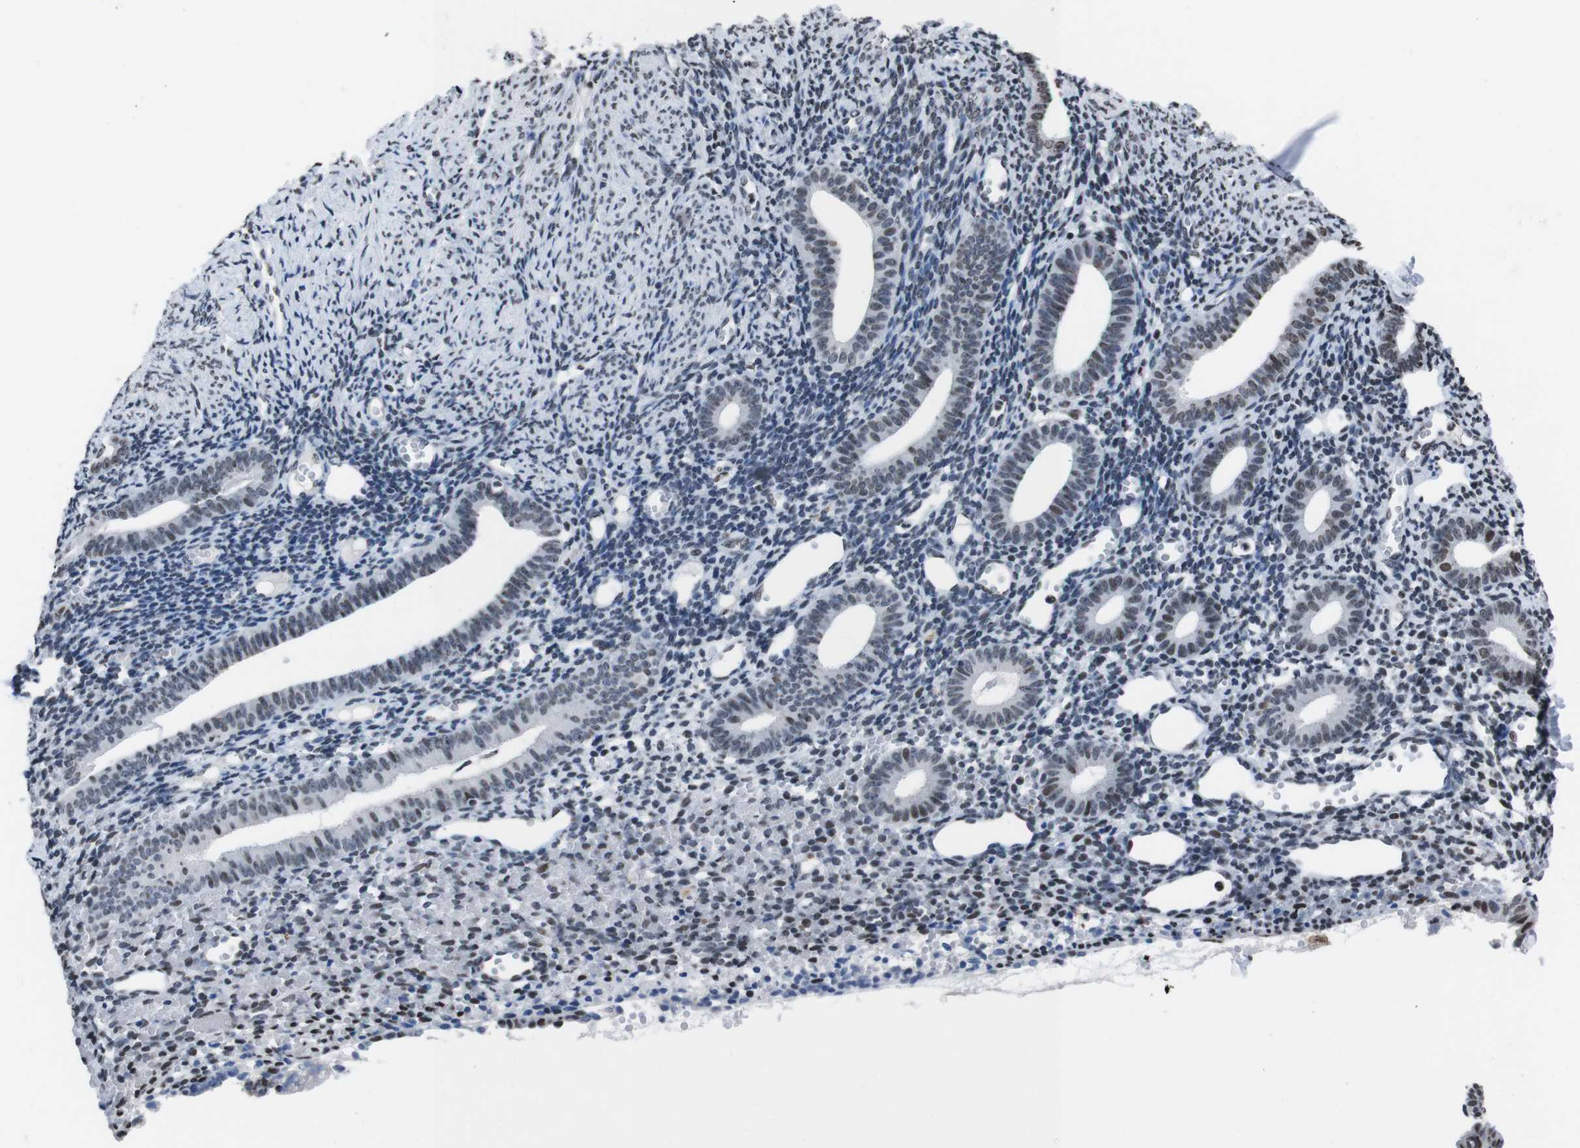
{"staining": {"intensity": "moderate", "quantity": "25%-75%", "location": "nuclear"}, "tissue": "endometrium", "cell_type": "Cells in endometrial stroma", "image_type": "normal", "snomed": [{"axis": "morphology", "description": "Normal tissue, NOS"}, {"axis": "topography", "description": "Endometrium"}], "caption": "Endometrium stained with a brown dye reveals moderate nuclear positive staining in approximately 25%-75% of cells in endometrial stroma.", "gene": "PIP4P2", "patient": {"sex": "female", "age": 50}}